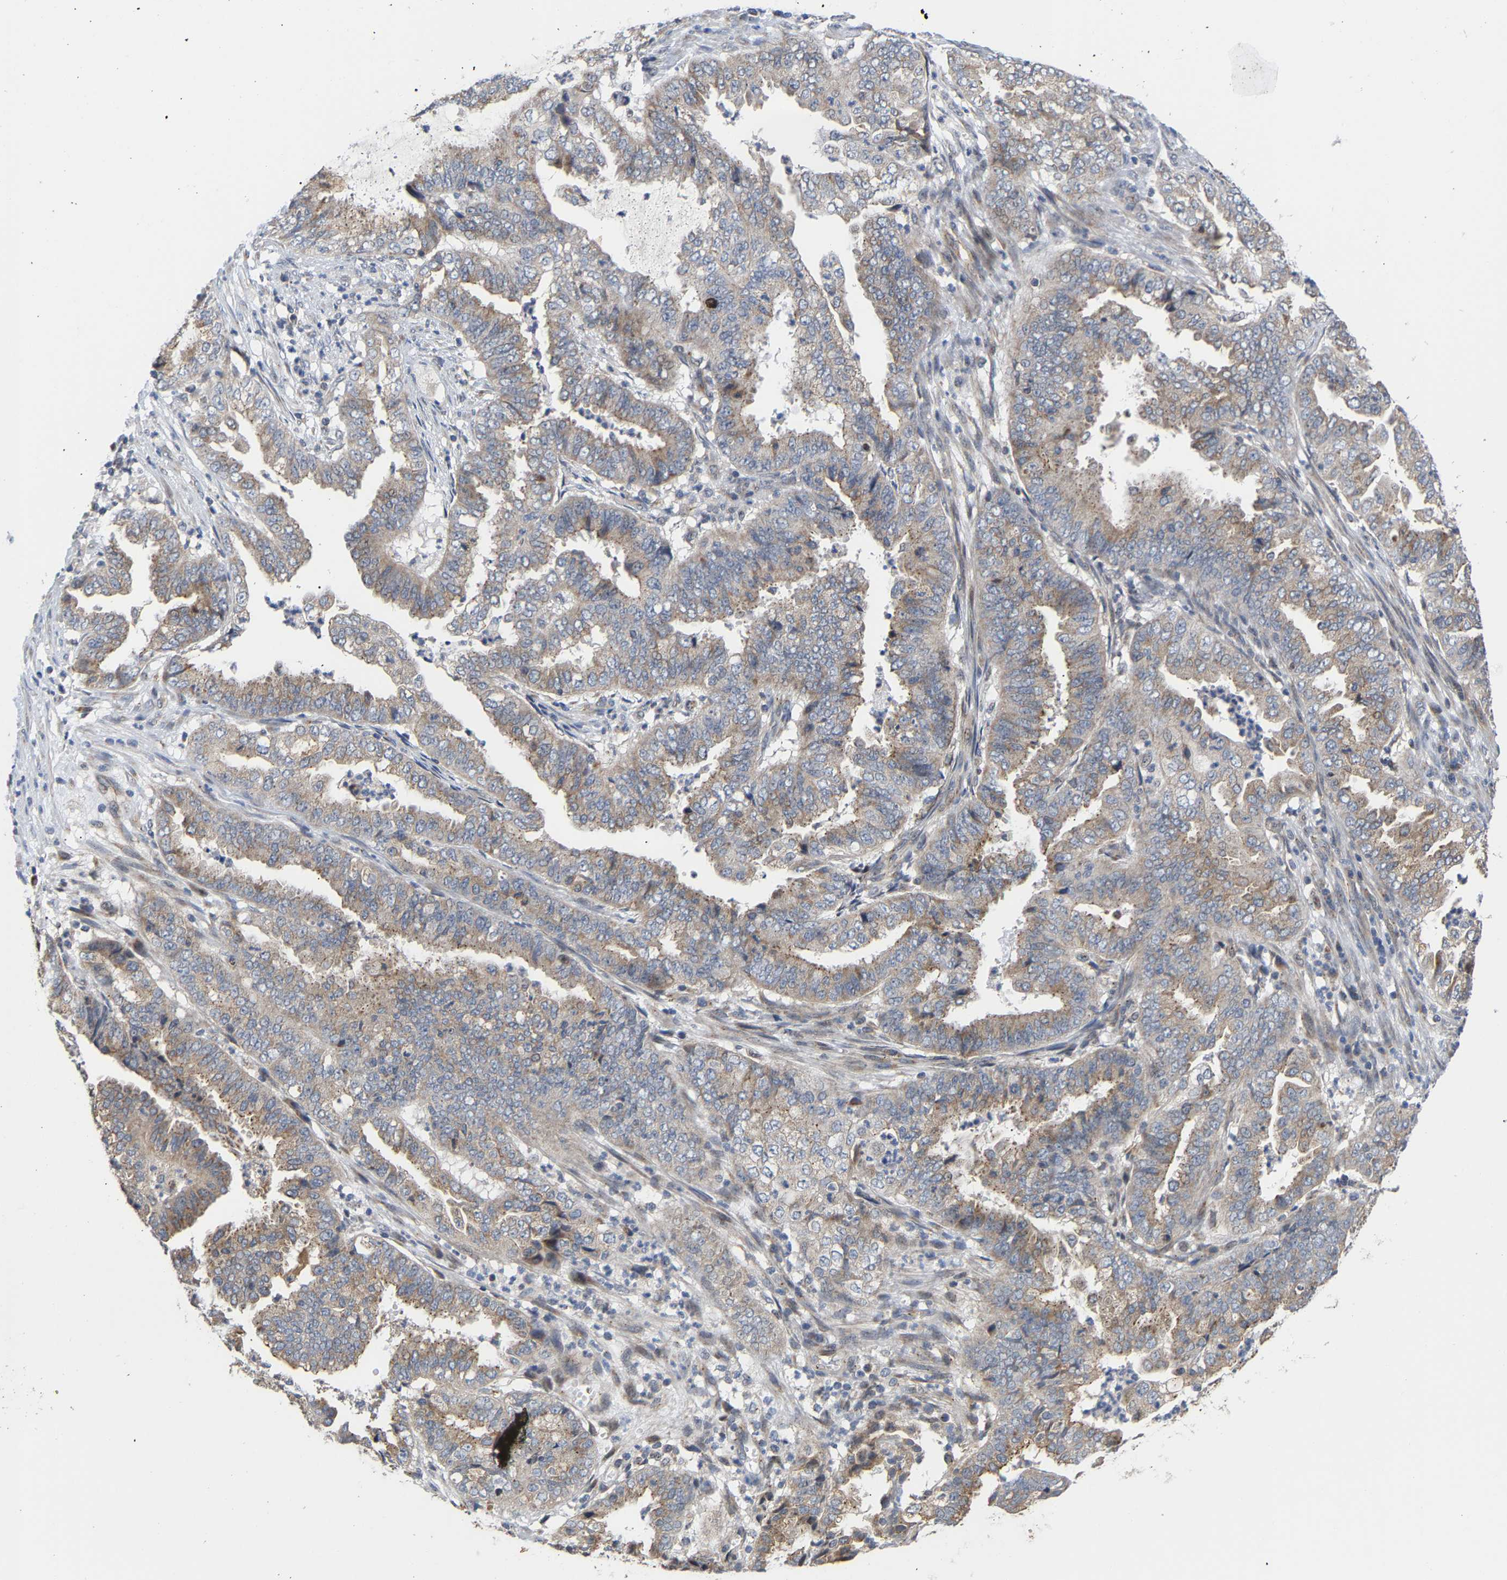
{"staining": {"intensity": "moderate", "quantity": ">75%", "location": "cytoplasmic/membranous"}, "tissue": "endometrial cancer", "cell_type": "Tumor cells", "image_type": "cancer", "snomed": [{"axis": "morphology", "description": "Adenocarcinoma, NOS"}, {"axis": "topography", "description": "Endometrium"}], "caption": "The immunohistochemical stain labels moderate cytoplasmic/membranous staining in tumor cells of adenocarcinoma (endometrial) tissue.", "gene": "PCNT", "patient": {"sex": "female", "age": 51}}